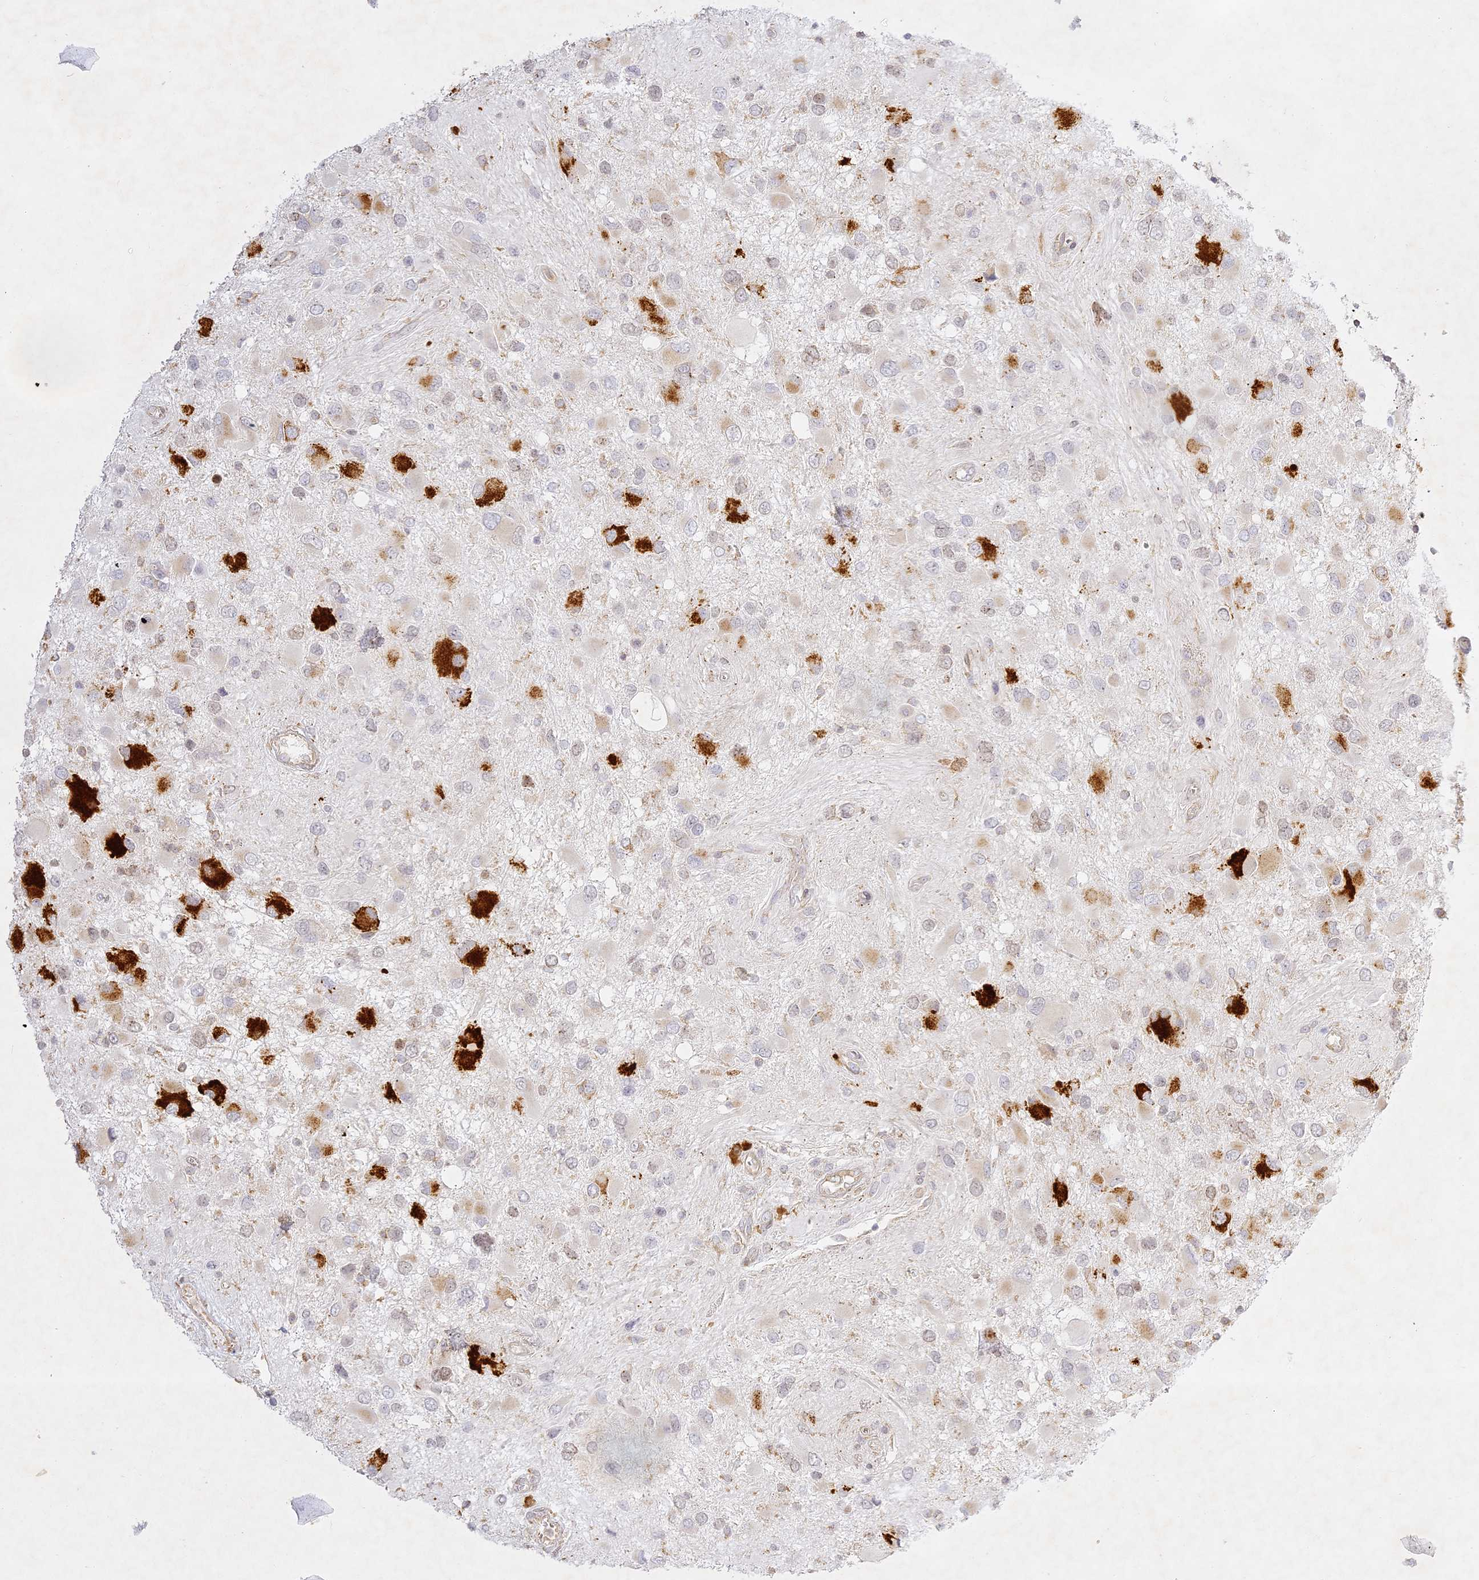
{"staining": {"intensity": "negative", "quantity": "none", "location": "none"}, "tissue": "glioma", "cell_type": "Tumor cells", "image_type": "cancer", "snomed": [{"axis": "morphology", "description": "Glioma, malignant, High grade"}, {"axis": "topography", "description": "Brain"}], "caption": "Micrograph shows no significant protein positivity in tumor cells of glioma.", "gene": "SLC30A5", "patient": {"sex": "male", "age": 53}}